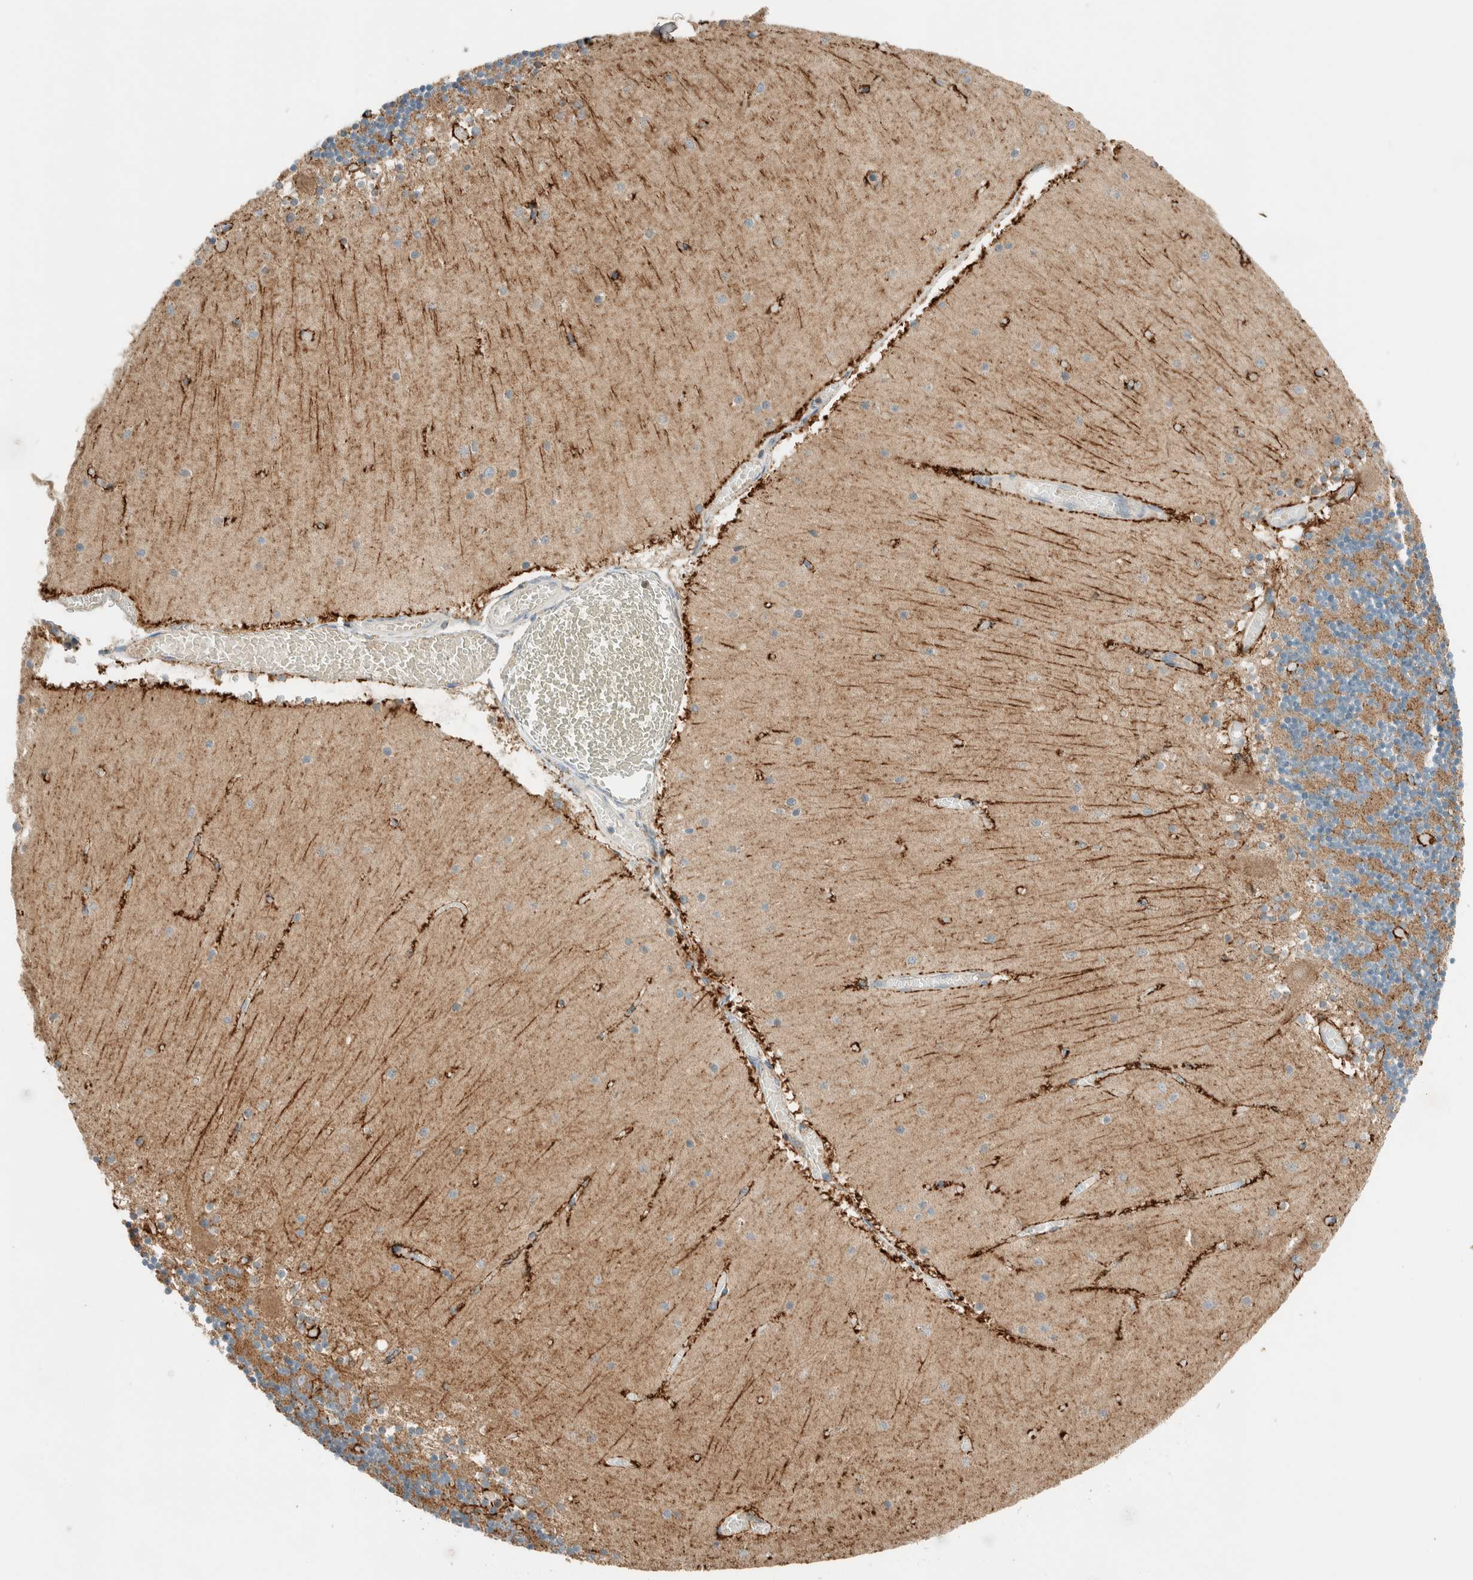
{"staining": {"intensity": "moderate", "quantity": "25%-75%", "location": "cytoplasmic/membranous"}, "tissue": "cerebellum", "cell_type": "Cells in granular layer", "image_type": "normal", "snomed": [{"axis": "morphology", "description": "Normal tissue, NOS"}, {"axis": "topography", "description": "Cerebellum"}], "caption": "Cerebellum stained with immunohistochemistry (IHC) demonstrates moderate cytoplasmic/membranous expression in about 25%-75% of cells in granular layer.", "gene": "SPAG5", "patient": {"sex": "female", "age": 28}}